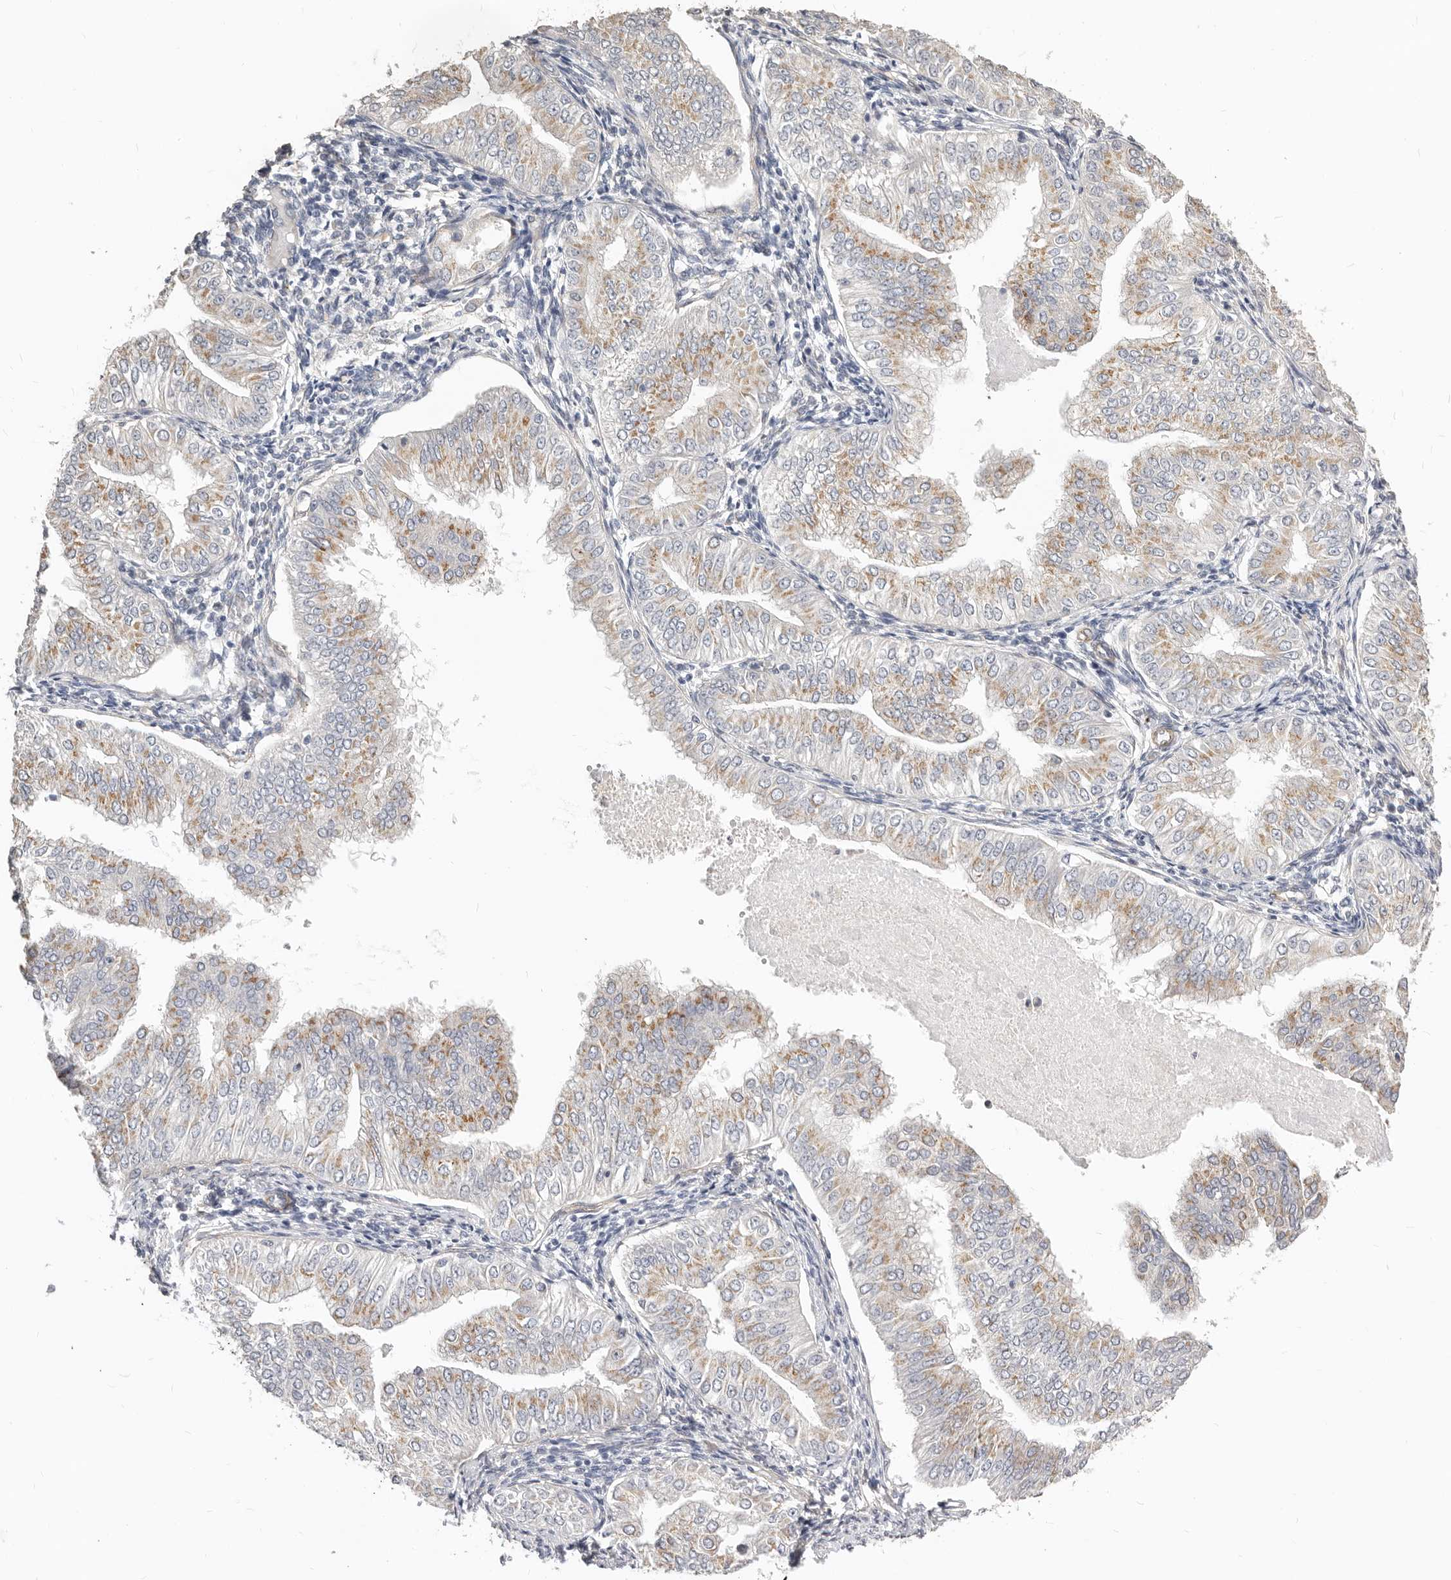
{"staining": {"intensity": "weak", "quantity": ">75%", "location": "cytoplasmic/membranous"}, "tissue": "endometrial cancer", "cell_type": "Tumor cells", "image_type": "cancer", "snomed": [{"axis": "morphology", "description": "Normal tissue, NOS"}, {"axis": "morphology", "description": "Adenocarcinoma, NOS"}, {"axis": "topography", "description": "Endometrium"}], "caption": "This photomicrograph reveals endometrial cancer (adenocarcinoma) stained with immunohistochemistry to label a protein in brown. The cytoplasmic/membranous of tumor cells show weak positivity for the protein. Nuclei are counter-stained blue.", "gene": "RABAC1", "patient": {"sex": "female", "age": 53}}